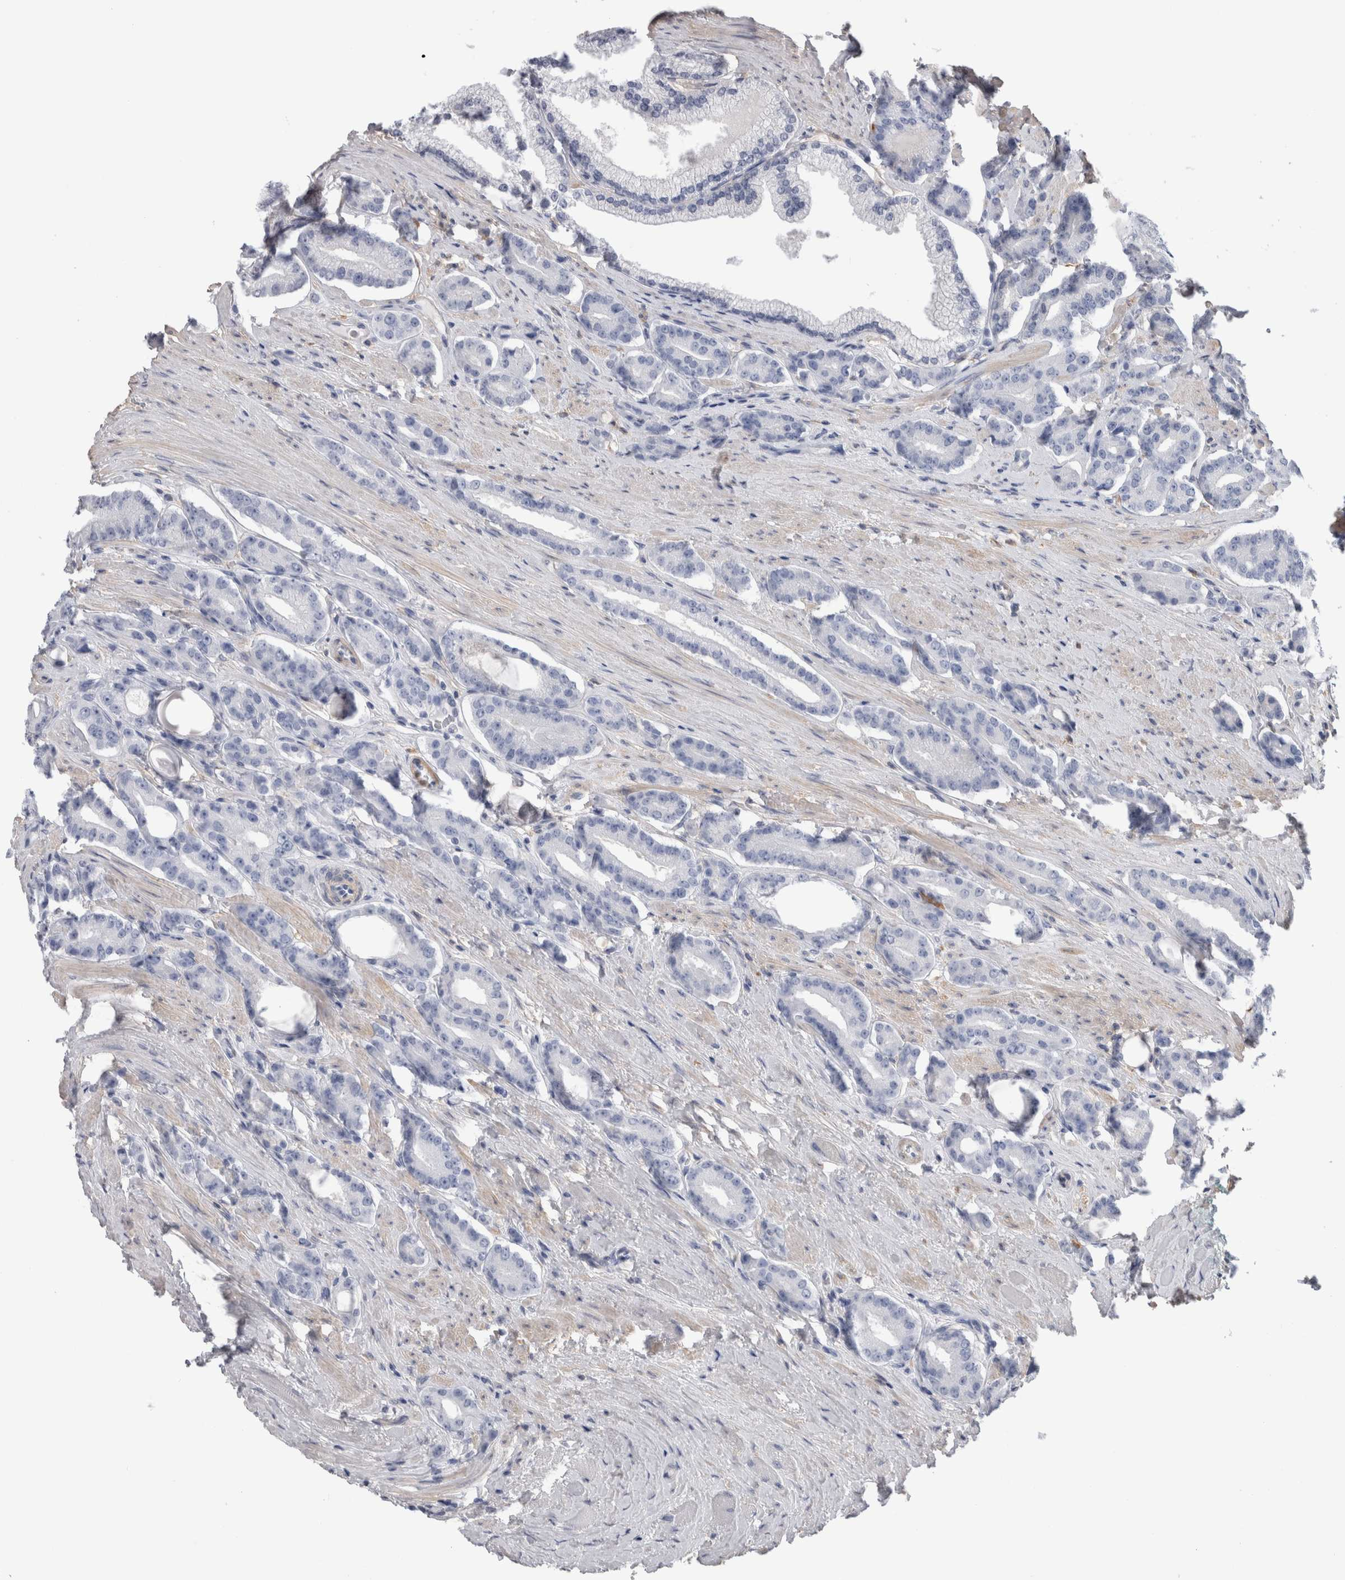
{"staining": {"intensity": "negative", "quantity": "none", "location": "none"}, "tissue": "prostate cancer", "cell_type": "Tumor cells", "image_type": "cancer", "snomed": [{"axis": "morphology", "description": "Adenocarcinoma, High grade"}, {"axis": "topography", "description": "Prostate"}], "caption": "Immunohistochemistry of adenocarcinoma (high-grade) (prostate) reveals no positivity in tumor cells. The staining was performed using DAB to visualize the protein expression in brown, while the nuclei were stained in blue with hematoxylin (Magnification: 20x).", "gene": "SCRN1", "patient": {"sex": "male", "age": 71}}